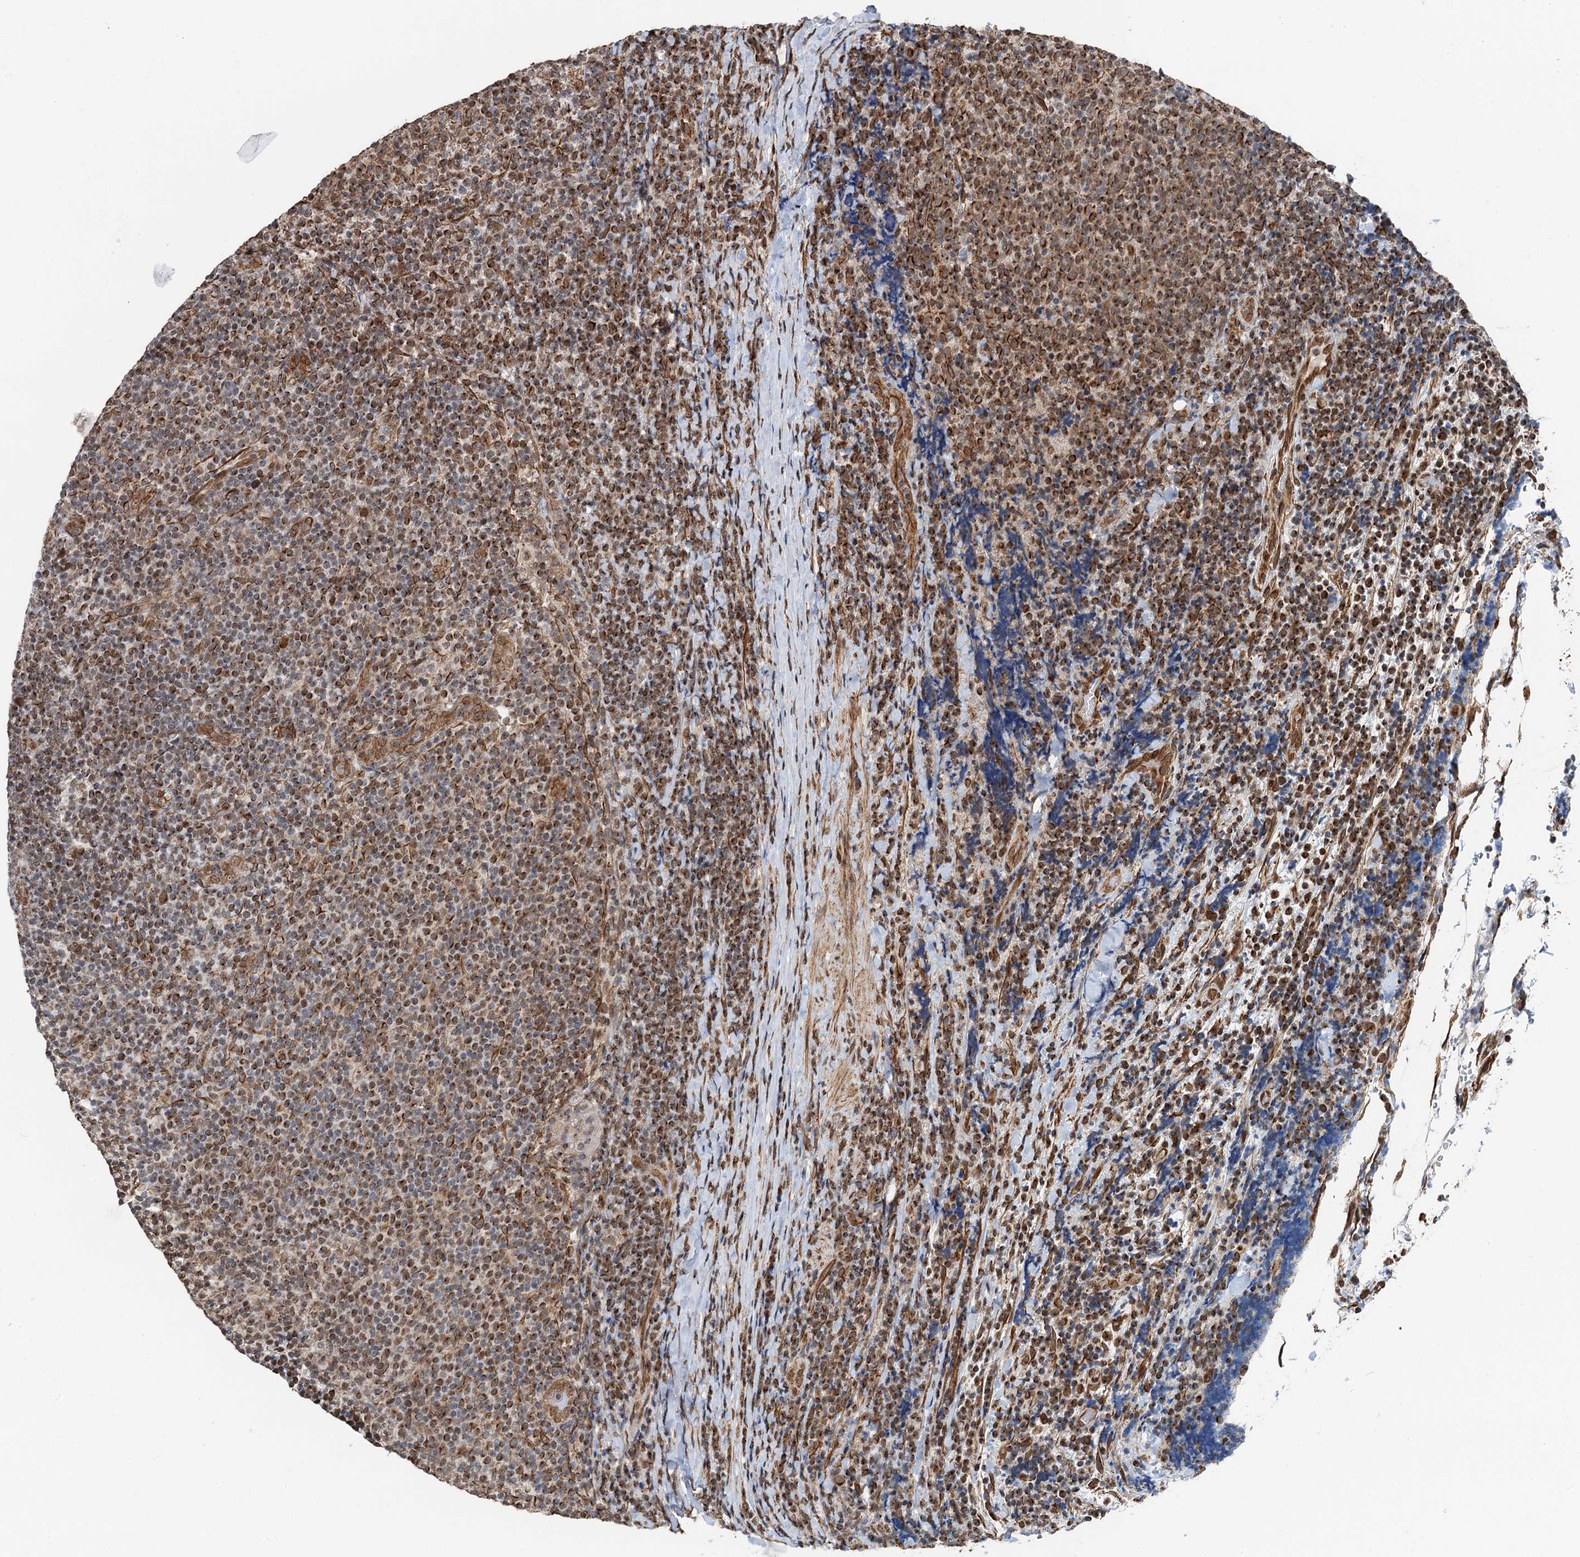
{"staining": {"intensity": "moderate", "quantity": ">75%", "location": "cytoplasmic/membranous,nuclear"}, "tissue": "lymphoma", "cell_type": "Tumor cells", "image_type": "cancer", "snomed": [{"axis": "morphology", "description": "Malignant lymphoma, non-Hodgkin's type, Low grade"}, {"axis": "topography", "description": "Lymph node"}], "caption": "Immunohistochemical staining of human lymphoma displays moderate cytoplasmic/membranous and nuclear protein staining in approximately >75% of tumor cells.", "gene": "CFDP1", "patient": {"sex": "male", "age": 66}}